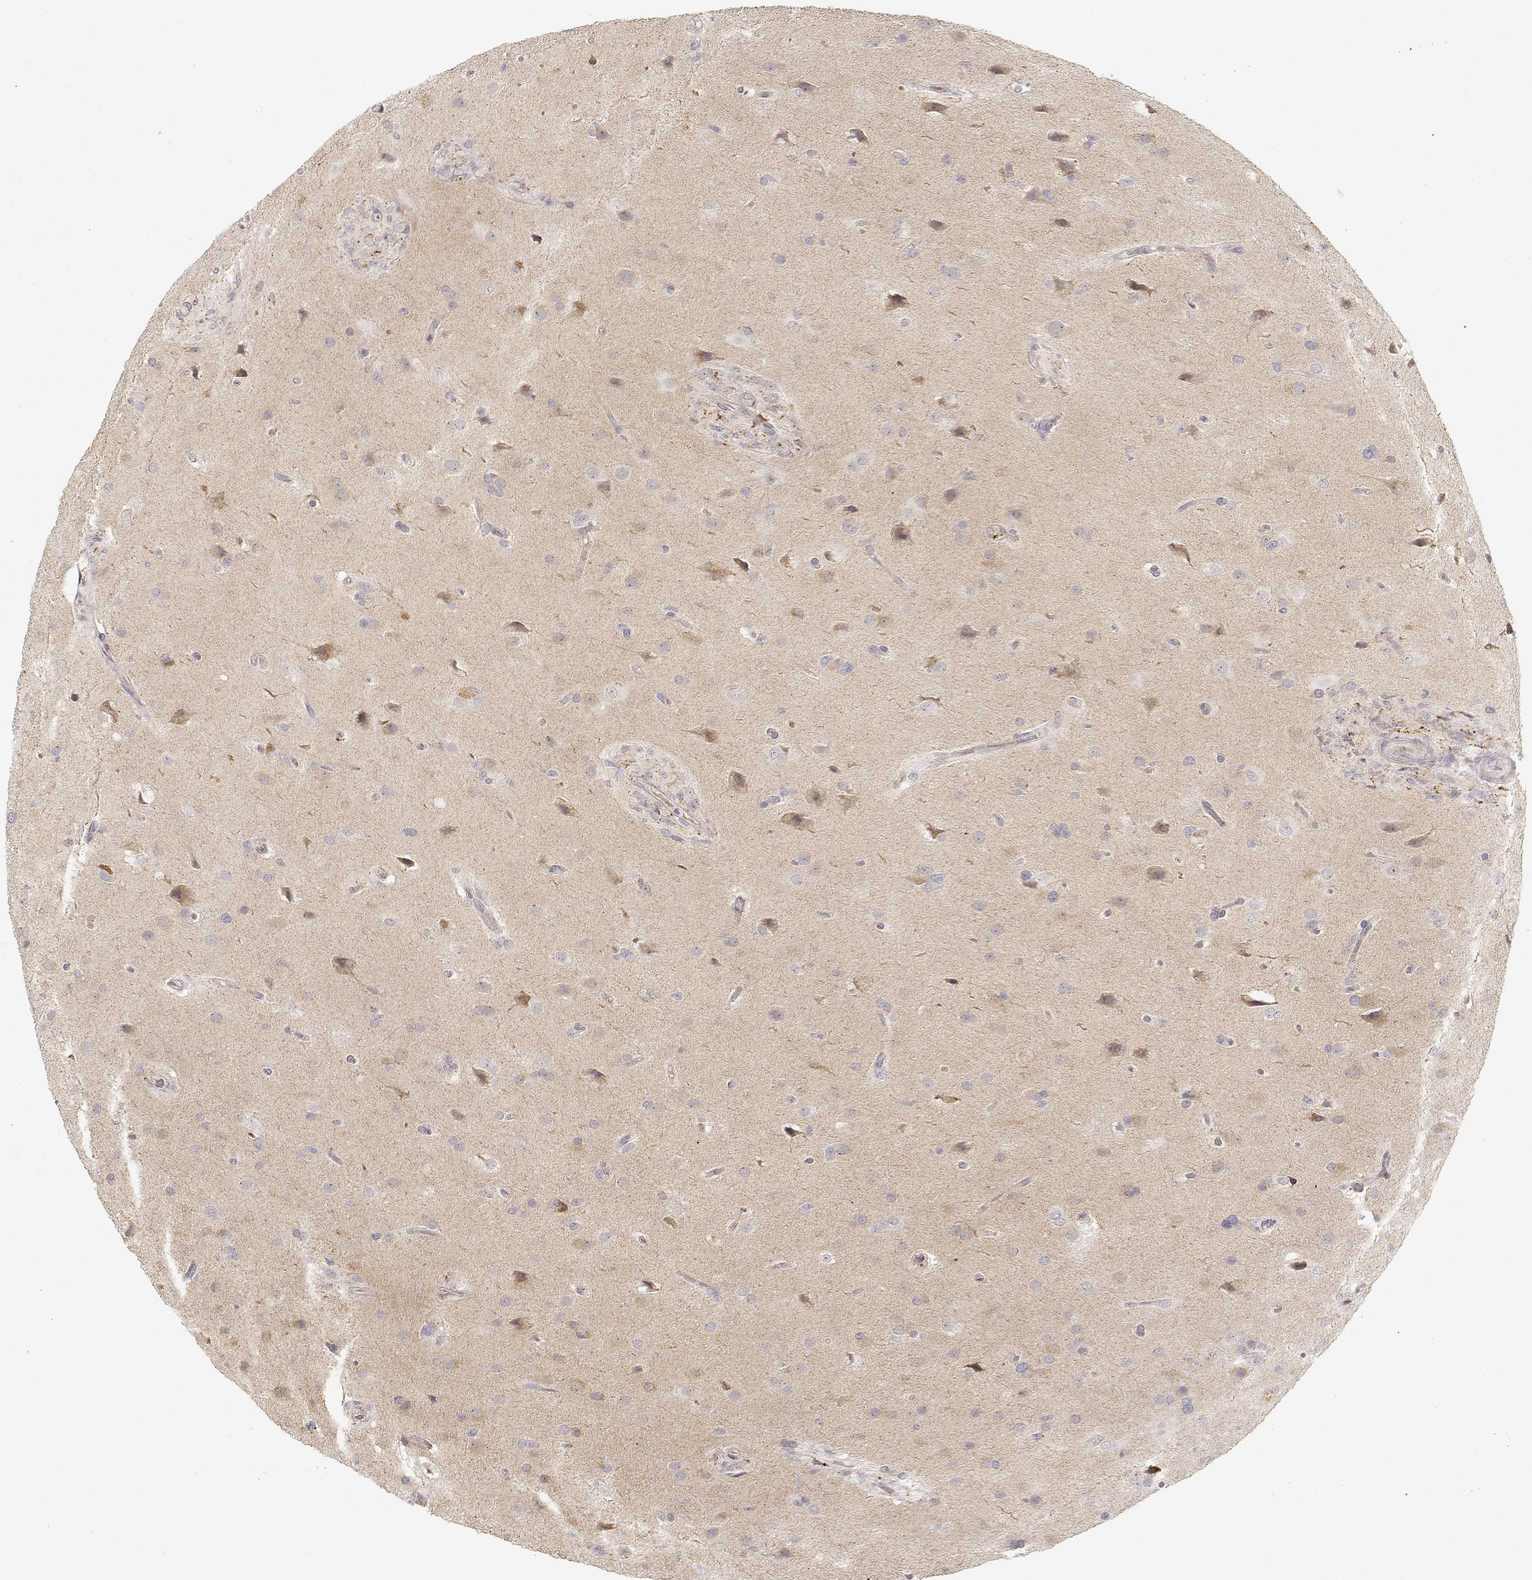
{"staining": {"intensity": "negative", "quantity": "none", "location": "none"}, "tissue": "glioma", "cell_type": "Tumor cells", "image_type": "cancer", "snomed": [{"axis": "morphology", "description": "Glioma, malignant, High grade"}, {"axis": "topography", "description": "Brain"}], "caption": "Tumor cells are negative for protein expression in human malignant glioma (high-grade).", "gene": "EAF2", "patient": {"sex": "male", "age": 68}}